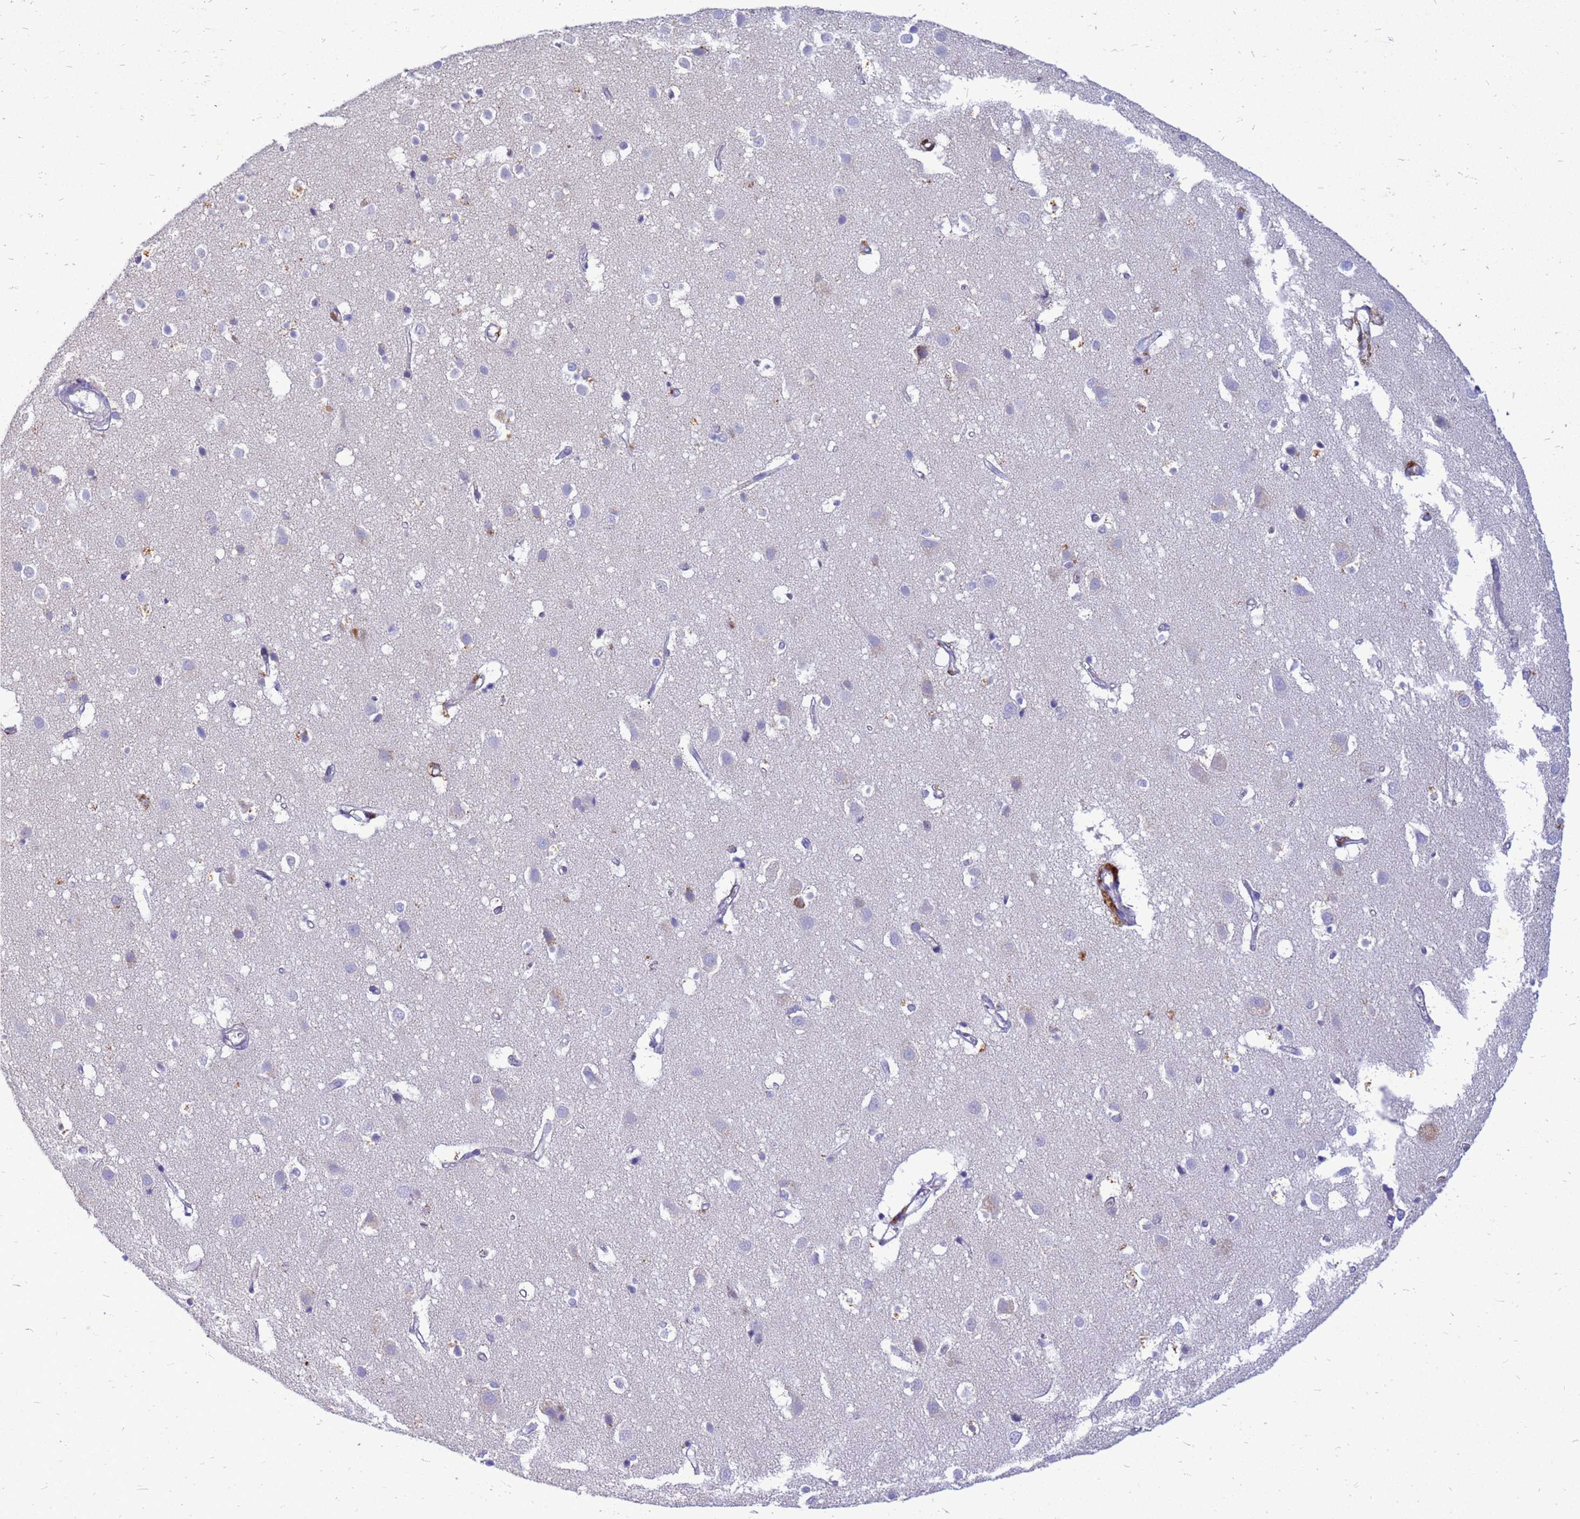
{"staining": {"intensity": "weak", "quantity": "<25%", "location": "cytoplasmic/membranous"}, "tissue": "cerebral cortex", "cell_type": "Endothelial cells", "image_type": "normal", "snomed": [{"axis": "morphology", "description": "Normal tissue, NOS"}, {"axis": "topography", "description": "Cerebral cortex"}], "caption": "Immunohistochemistry of benign human cerebral cortex demonstrates no expression in endothelial cells. The staining is performed using DAB brown chromogen with nuclei counter-stained in using hematoxylin.", "gene": "AKR1C1", "patient": {"sex": "male", "age": 54}}